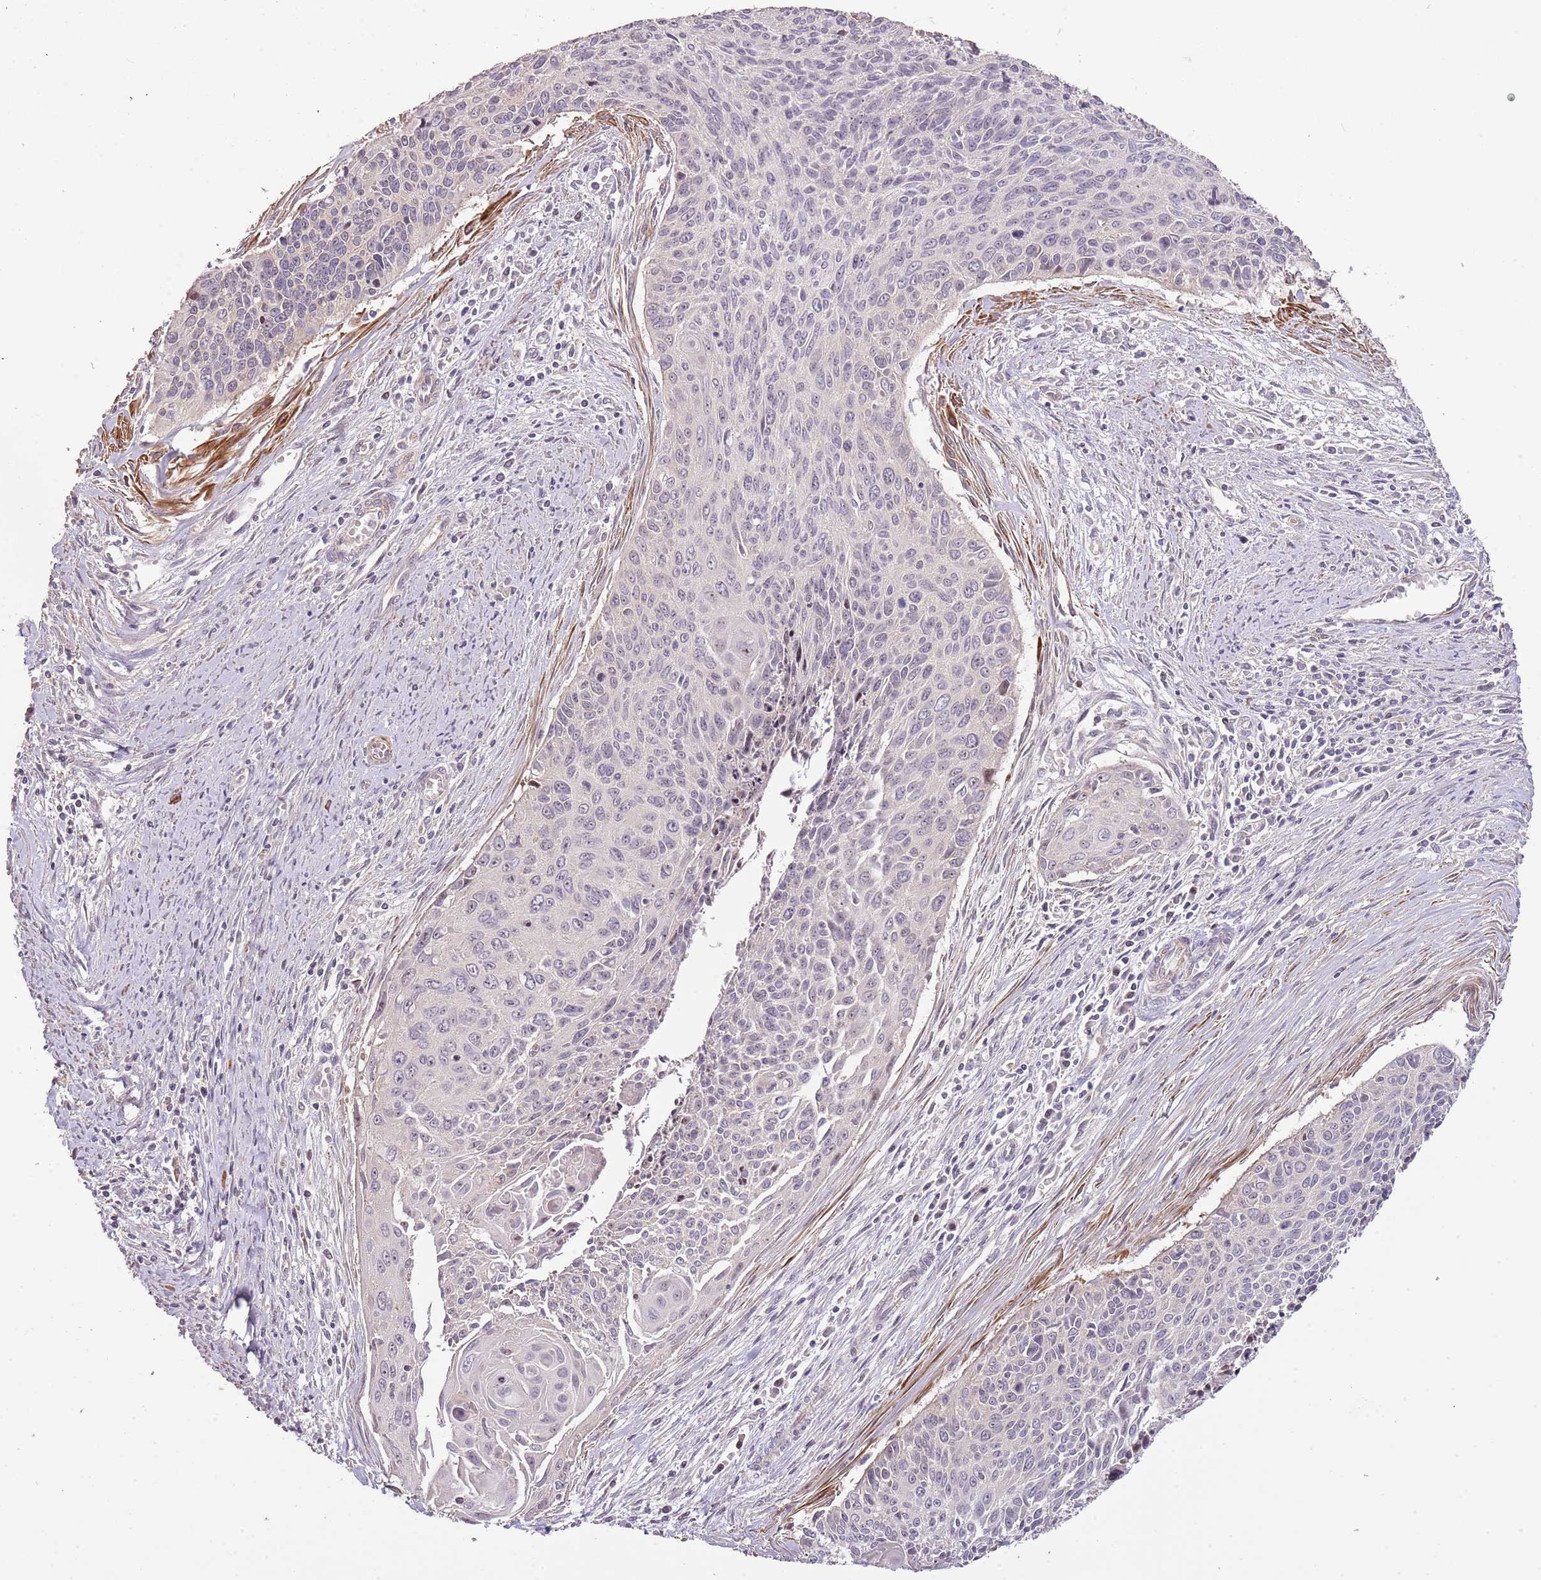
{"staining": {"intensity": "negative", "quantity": "none", "location": "none"}, "tissue": "cervical cancer", "cell_type": "Tumor cells", "image_type": "cancer", "snomed": [{"axis": "morphology", "description": "Squamous cell carcinoma, NOS"}, {"axis": "topography", "description": "Cervix"}], "caption": "DAB immunohistochemical staining of human squamous cell carcinoma (cervical) shows no significant expression in tumor cells.", "gene": "ADTRP", "patient": {"sex": "female", "age": 55}}